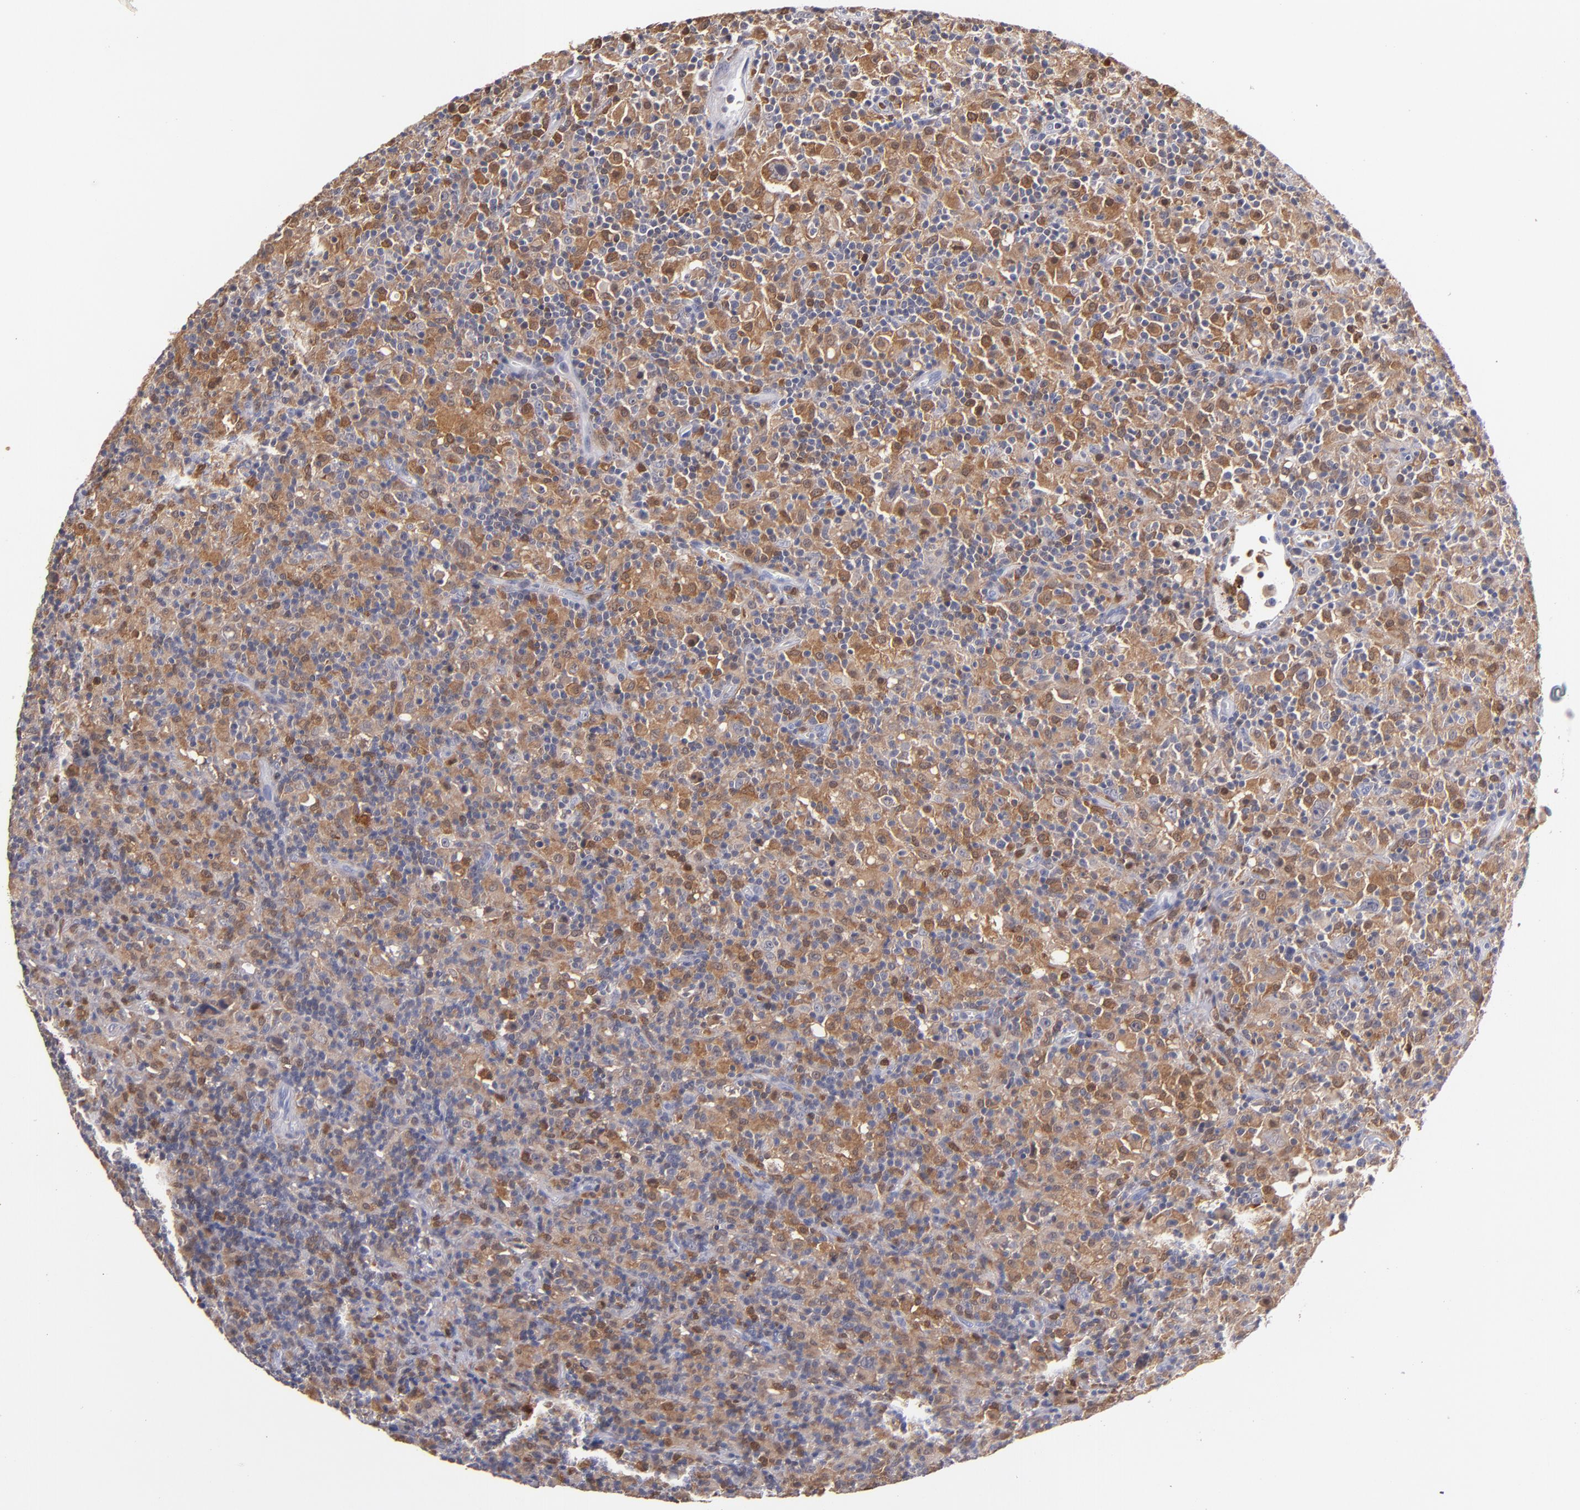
{"staining": {"intensity": "strong", "quantity": ">75%", "location": "cytoplasmic/membranous"}, "tissue": "lymphoma", "cell_type": "Tumor cells", "image_type": "cancer", "snomed": [{"axis": "morphology", "description": "Hodgkin's disease, NOS"}, {"axis": "topography", "description": "Lymph node"}], "caption": "IHC of lymphoma exhibits high levels of strong cytoplasmic/membranous staining in approximately >75% of tumor cells.", "gene": "PRKCD", "patient": {"sex": "male", "age": 46}}